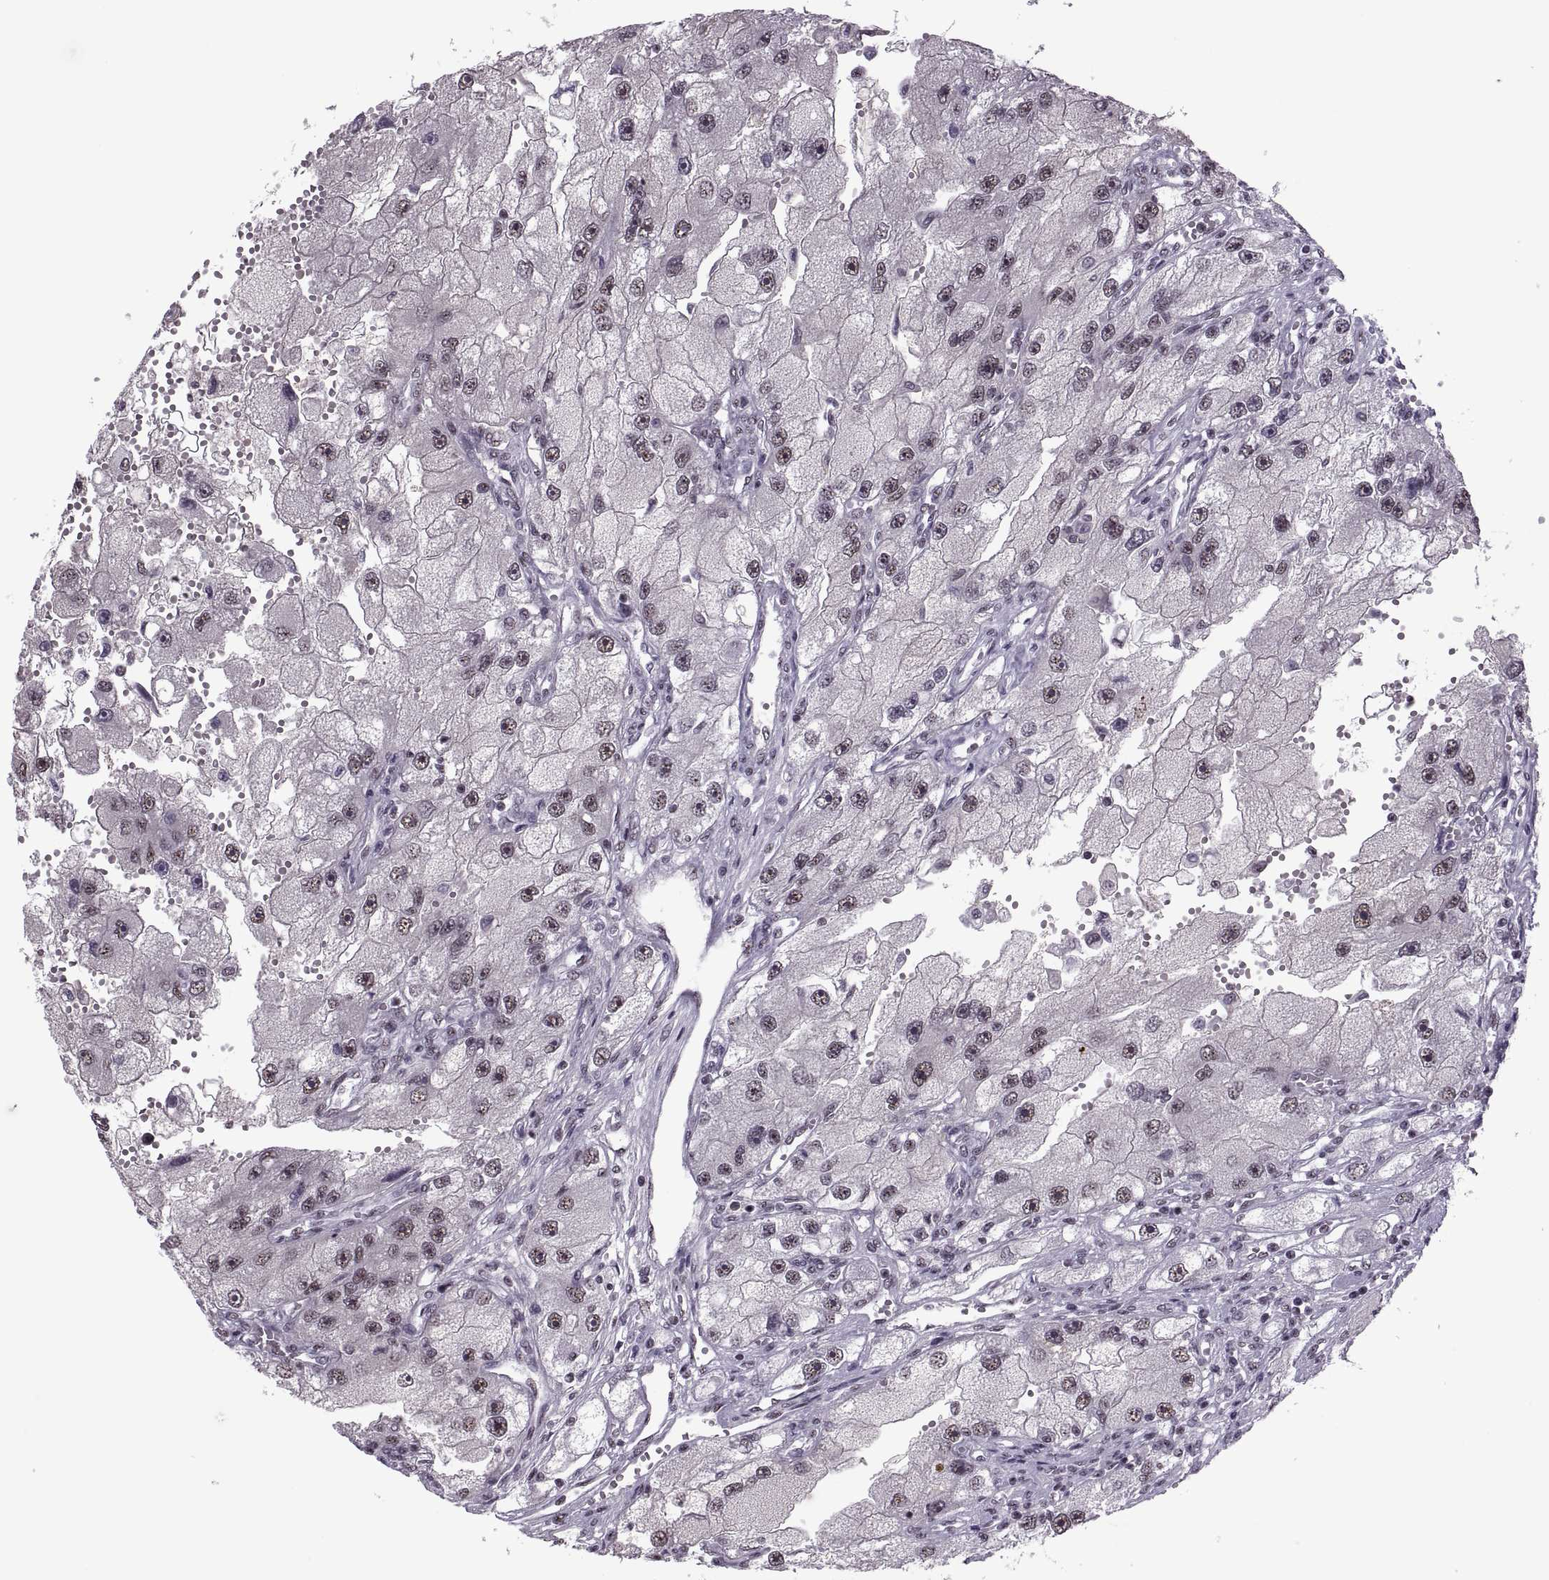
{"staining": {"intensity": "weak", "quantity": ">75%", "location": "nuclear"}, "tissue": "renal cancer", "cell_type": "Tumor cells", "image_type": "cancer", "snomed": [{"axis": "morphology", "description": "Adenocarcinoma, NOS"}, {"axis": "topography", "description": "Kidney"}], "caption": "Immunohistochemical staining of human renal adenocarcinoma exhibits weak nuclear protein positivity in approximately >75% of tumor cells.", "gene": "MAGEA4", "patient": {"sex": "male", "age": 63}}